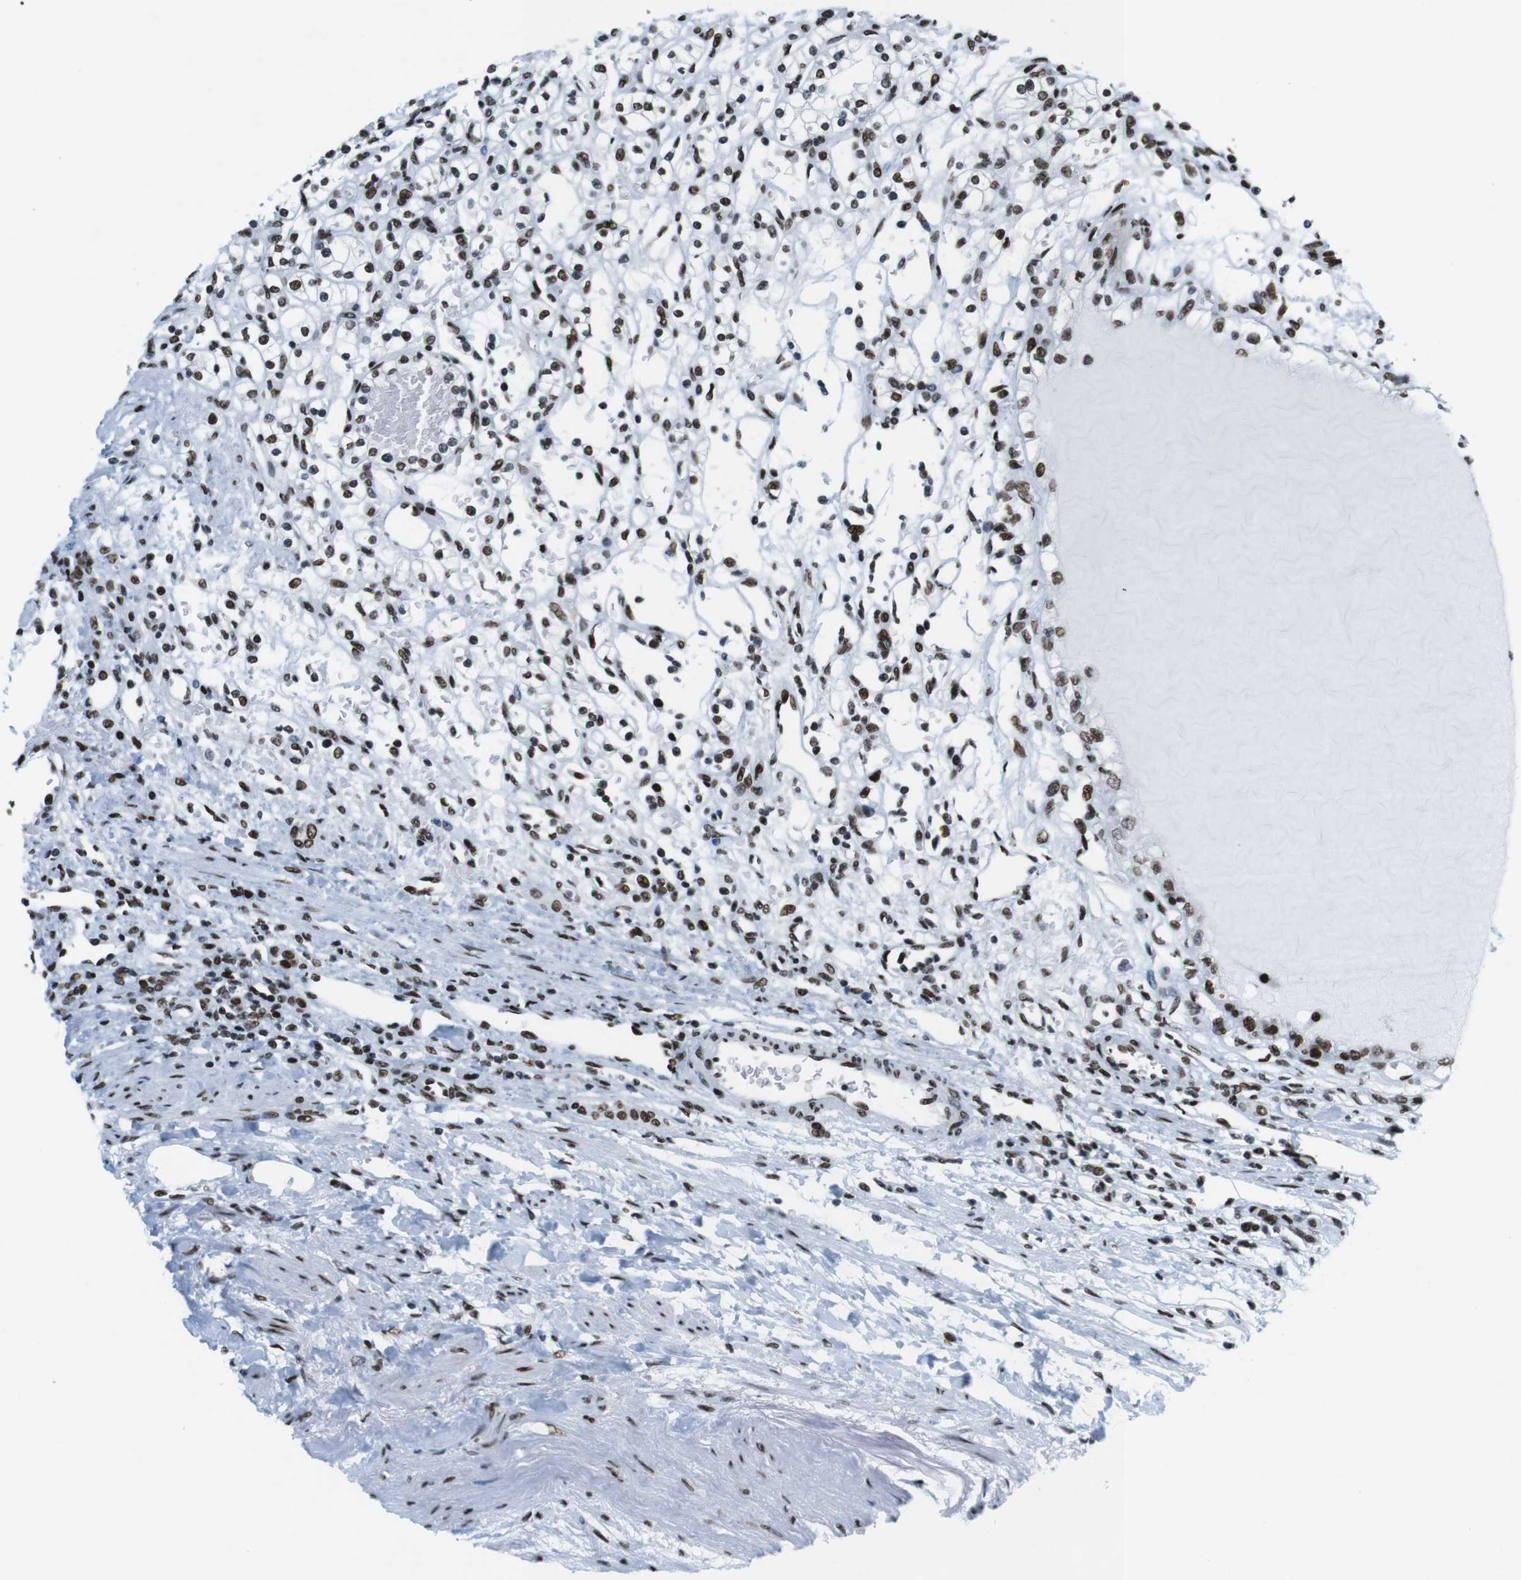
{"staining": {"intensity": "moderate", "quantity": ">75%", "location": "nuclear"}, "tissue": "renal cancer", "cell_type": "Tumor cells", "image_type": "cancer", "snomed": [{"axis": "morphology", "description": "Normal tissue, NOS"}, {"axis": "morphology", "description": "Adenocarcinoma, NOS"}, {"axis": "topography", "description": "Kidney"}], "caption": "A medium amount of moderate nuclear staining is present in about >75% of tumor cells in renal adenocarcinoma tissue. (IHC, brightfield microscopy, high magnification).", "gene": "CITED2", "patient": {"sex": "female", "age": 55}}